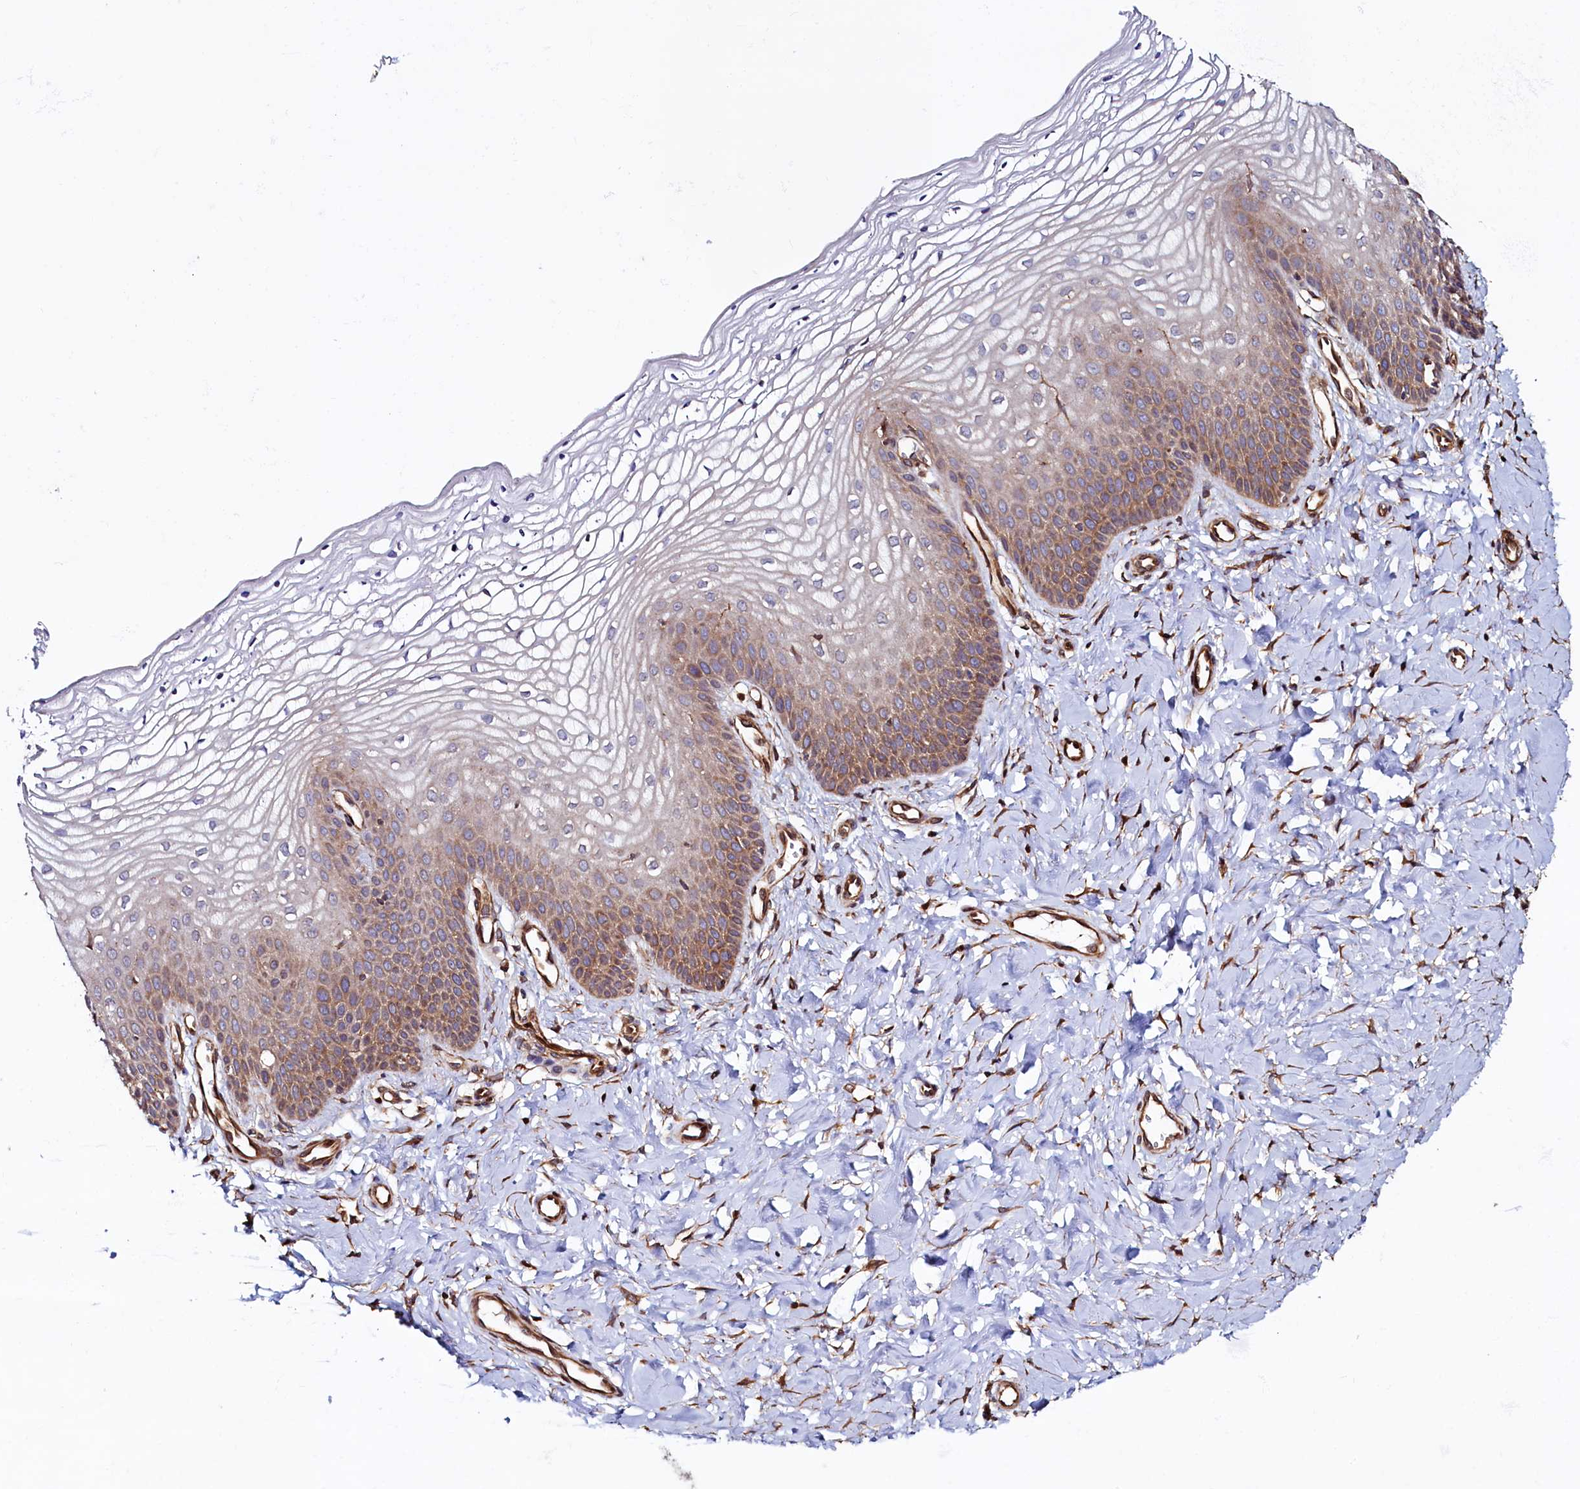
{"staining": {"intensity": "moderate", "quantity": "25%-75%", "location": "cytoplasmic/membranous"}, "tissue": "vagina", "cell_type": "Squamous epithelial cells", "image_type": "normal", "snomed": [{"axis": "morphology", "description": "Normal tissue, NOS"}, {"axis": "topography", "description": "Vagina"}], "caption": "Protein expression analysis of normal vagina displays moderate cytoplasmic/membranous staining in approximately 25%-75% of squamous epithelial cells.", "gene": "ATXN2L", "patient": {"sex": "female", "age": 68}}